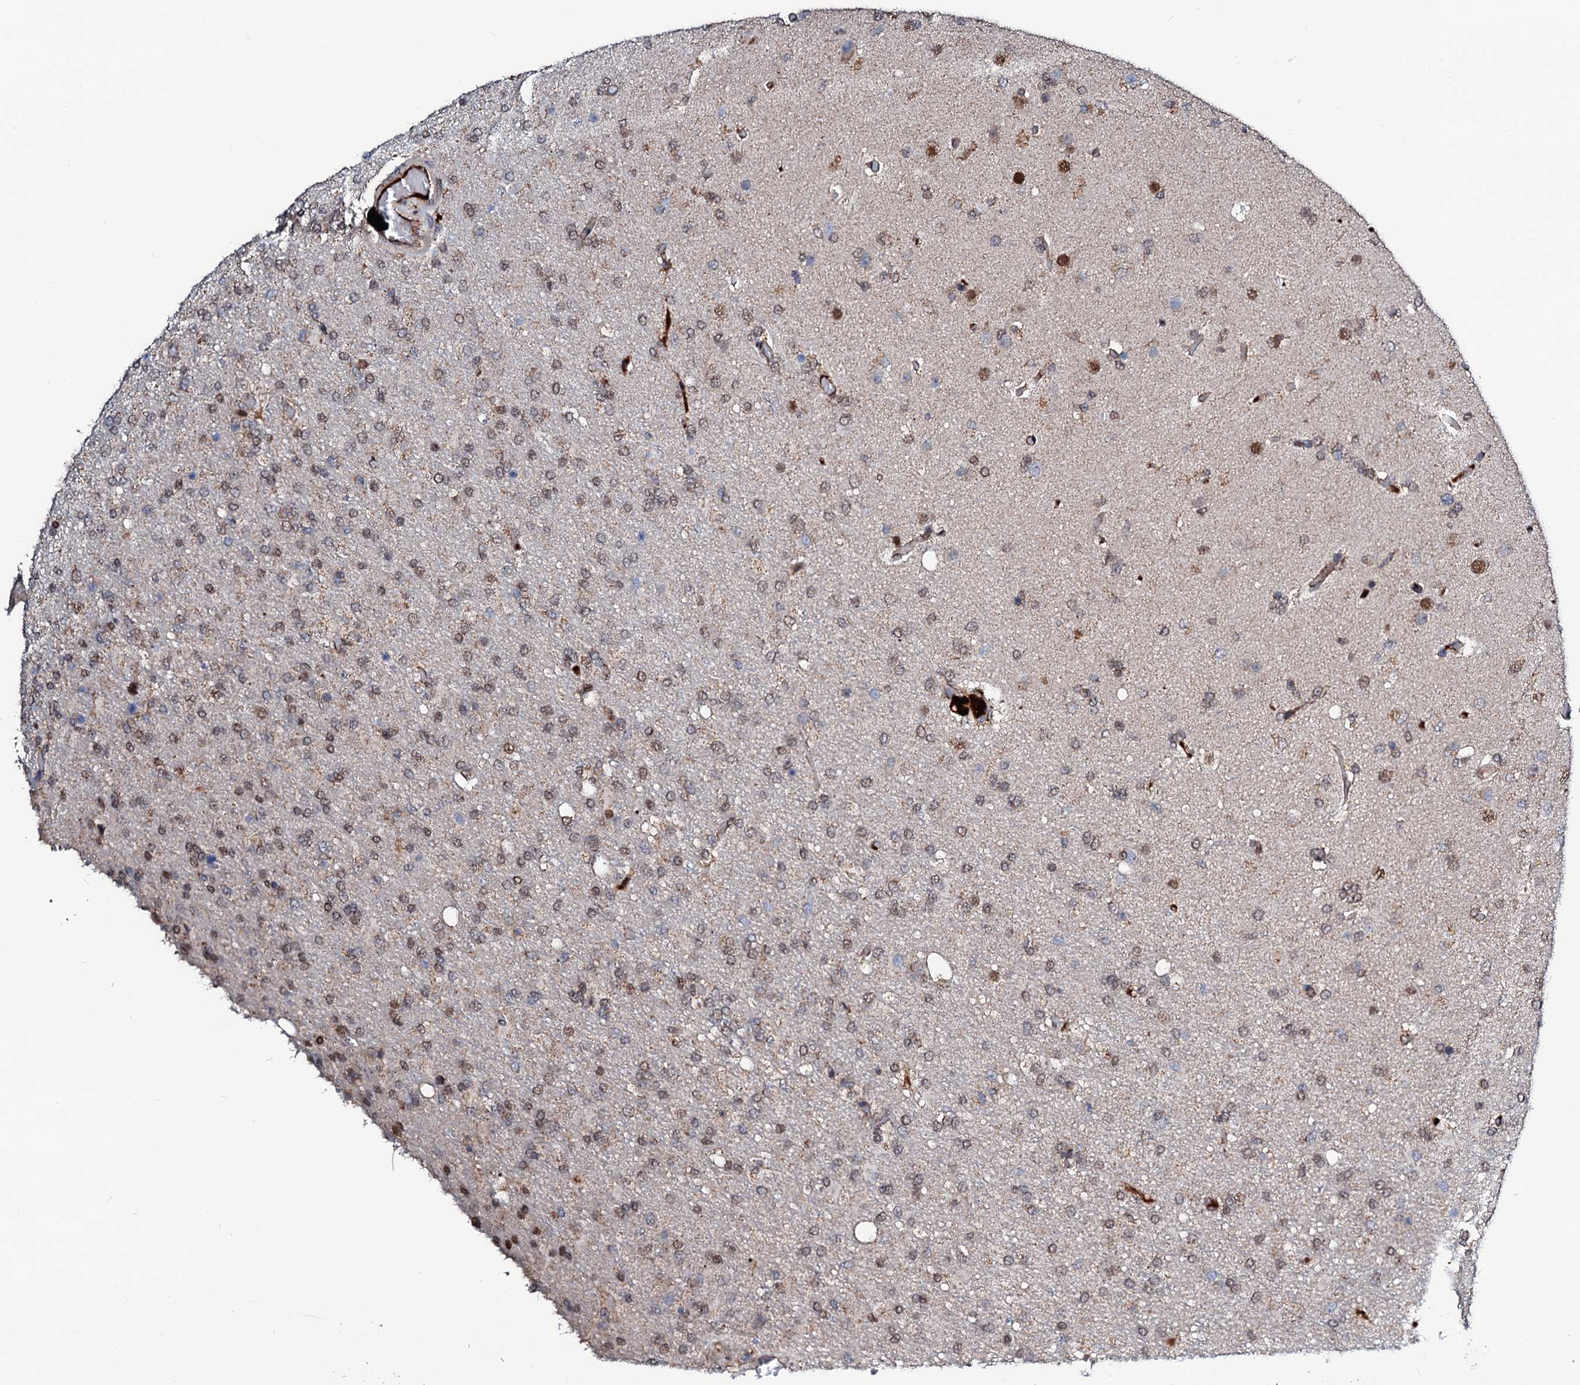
{"staining": {"intensity": "weak", "quantity": "25%-75%", "location": "nuclear"}, "tissue": "glioma", "cell_type": "Tumor cells", "image_type": "cancer", "snomed": [{"axis": "morphology", "description": "Glioma, malignant, High grade"}, {"axis": "topography", "description": "Brain"}], "caption": "DAB immunohistochemical staining of glioma exhibits weak nuclear protein positivity in approximately 25%-75% of tumor cells. The staining was performed using DAB (3,3'-diaminobenzidine), with brown indicating positive protein expression. Nuclei are stained blue with hematoxylin.", "gene": "KIF18A", "patient": {"sex": "female", "age": 74}}